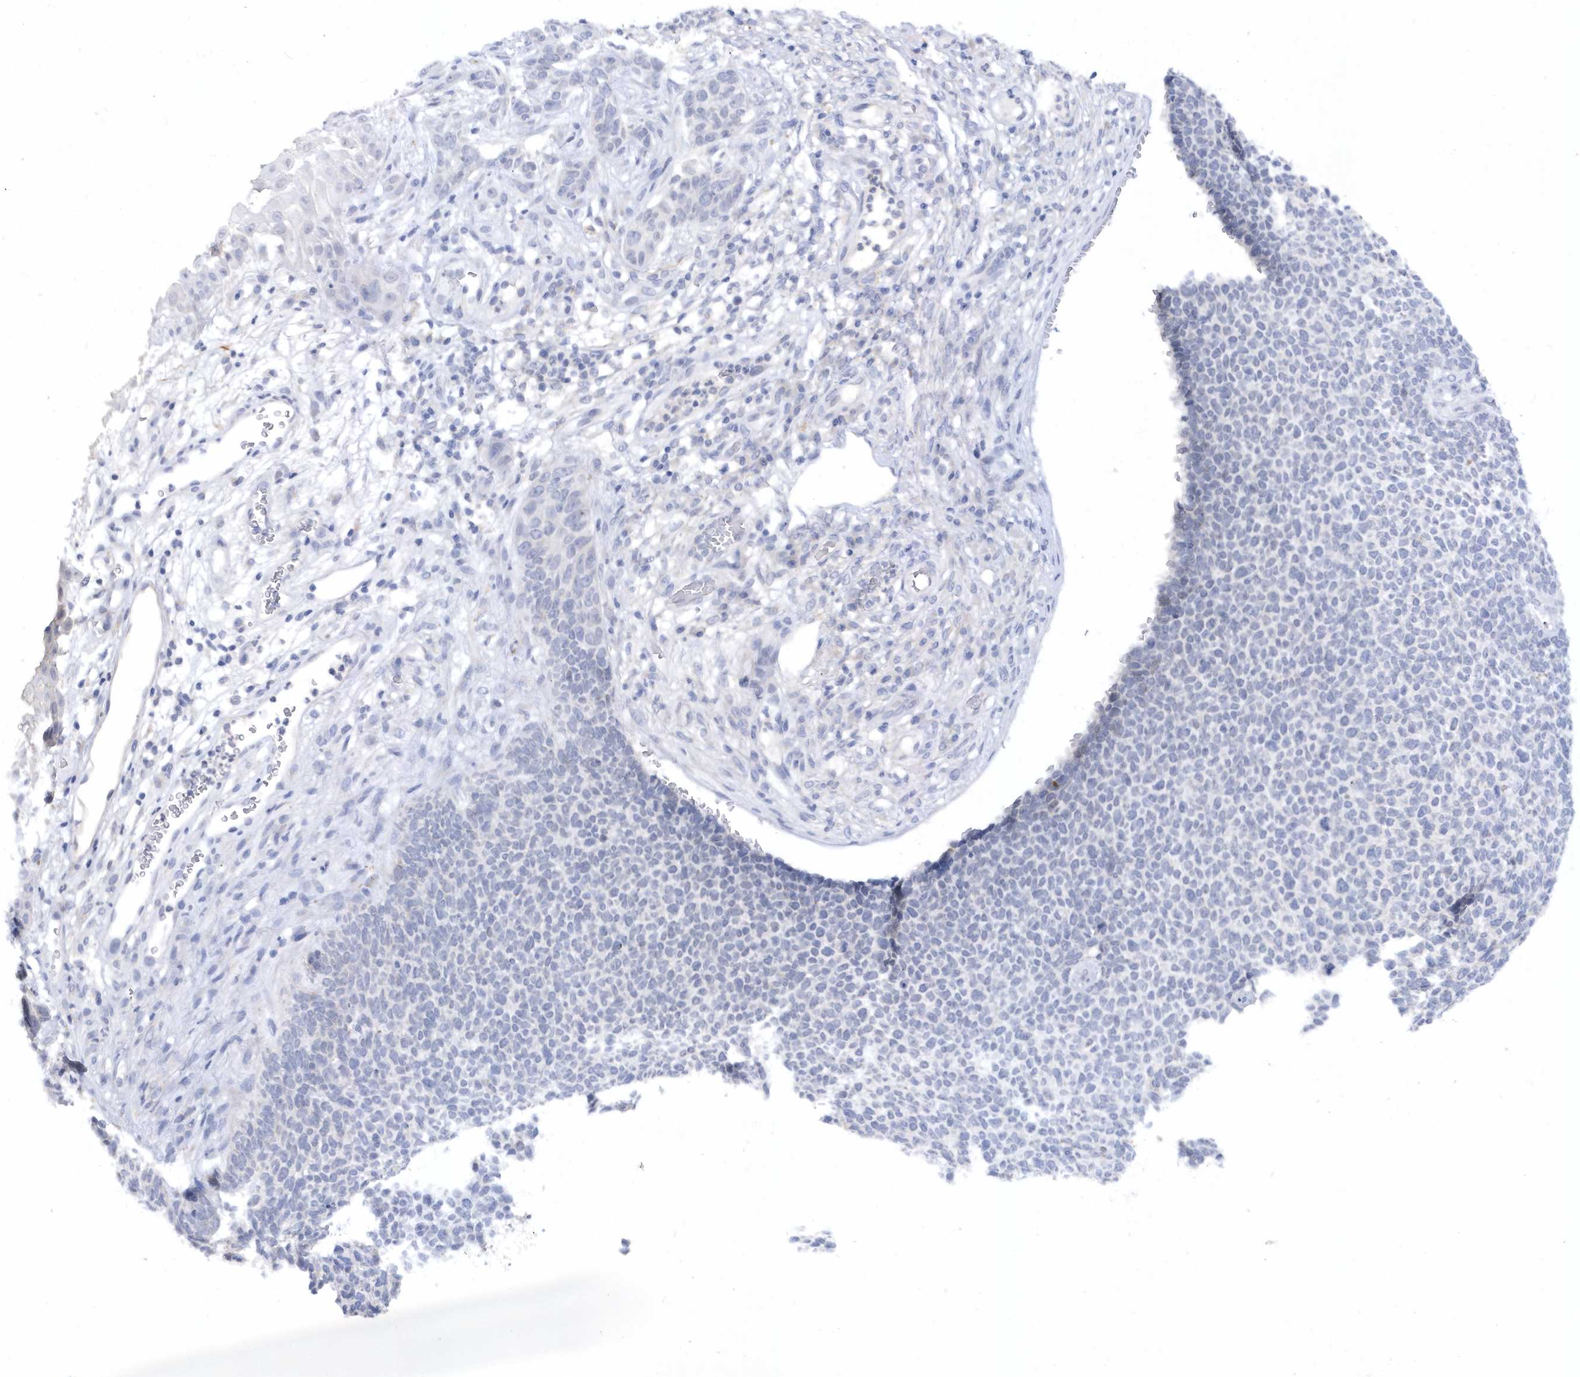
{"staining": {"intensity": "moderate", "quantity": "<25%", "location": "cytoplasmic/membranous"}, "tissue": "skin cancer", "cell_type": "Tumor cells", "image_type": "cancer", "snomed": [{"axis": "morphology", "description": "Basal cell carcinoma"}, {"axis": "topography", "description": "Skin"}], "caption": "High-magnification brightfield microscopy of skin cancer (basal cell carcinoma) stained with DAB (3,3'-diaminobenzidine) (brown) and counterstained with hematoxylin (blue). tumor cells exhibit moderate cytoplasmic/membranous staining is identified in approximately<25% of cells.", "gene": "RPE", "patient": {"sex": "female", "age": 84}}